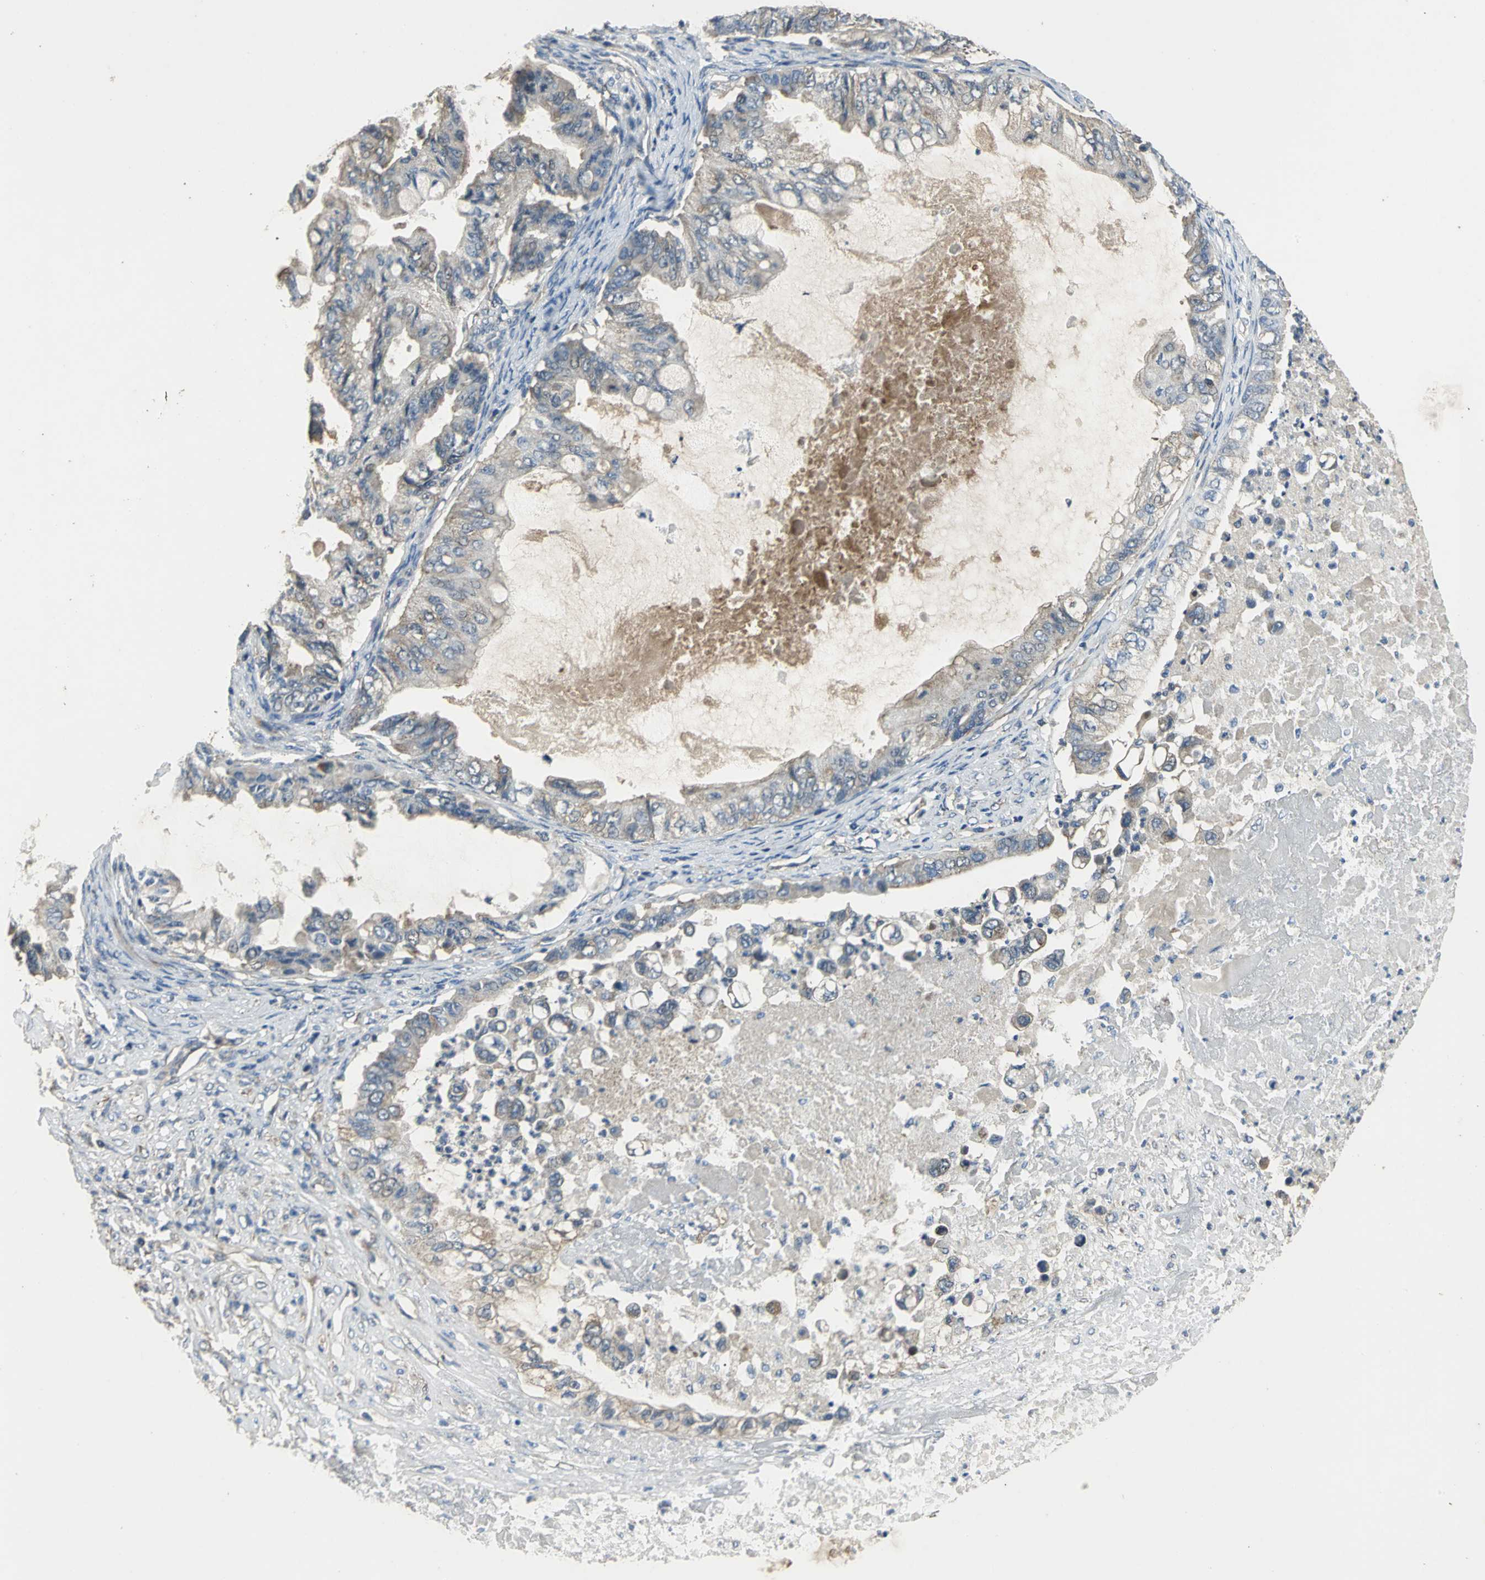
{"staining": {"intensity": "weak", "quantity": ">75%", "location": "cytoplasmic/membranous"}, "tissue": "ovarian cancer", "cell_type": "Tumor cells", "image_type": "cancer", "snomed": [{"axis": "morphology", "description": "Cystadenocarcinoma, mucinous, NOS"}, {"axis": "topography", "description": "Ovary"}], "caption": "Tumor cells reveal weak cytoplasmic/membranous expression in approximately >75% of cells in ovarian mucinous cystadenocarcinoma.", "gene": "IRF3", "patient": {"sex": "female", "age": 80}}